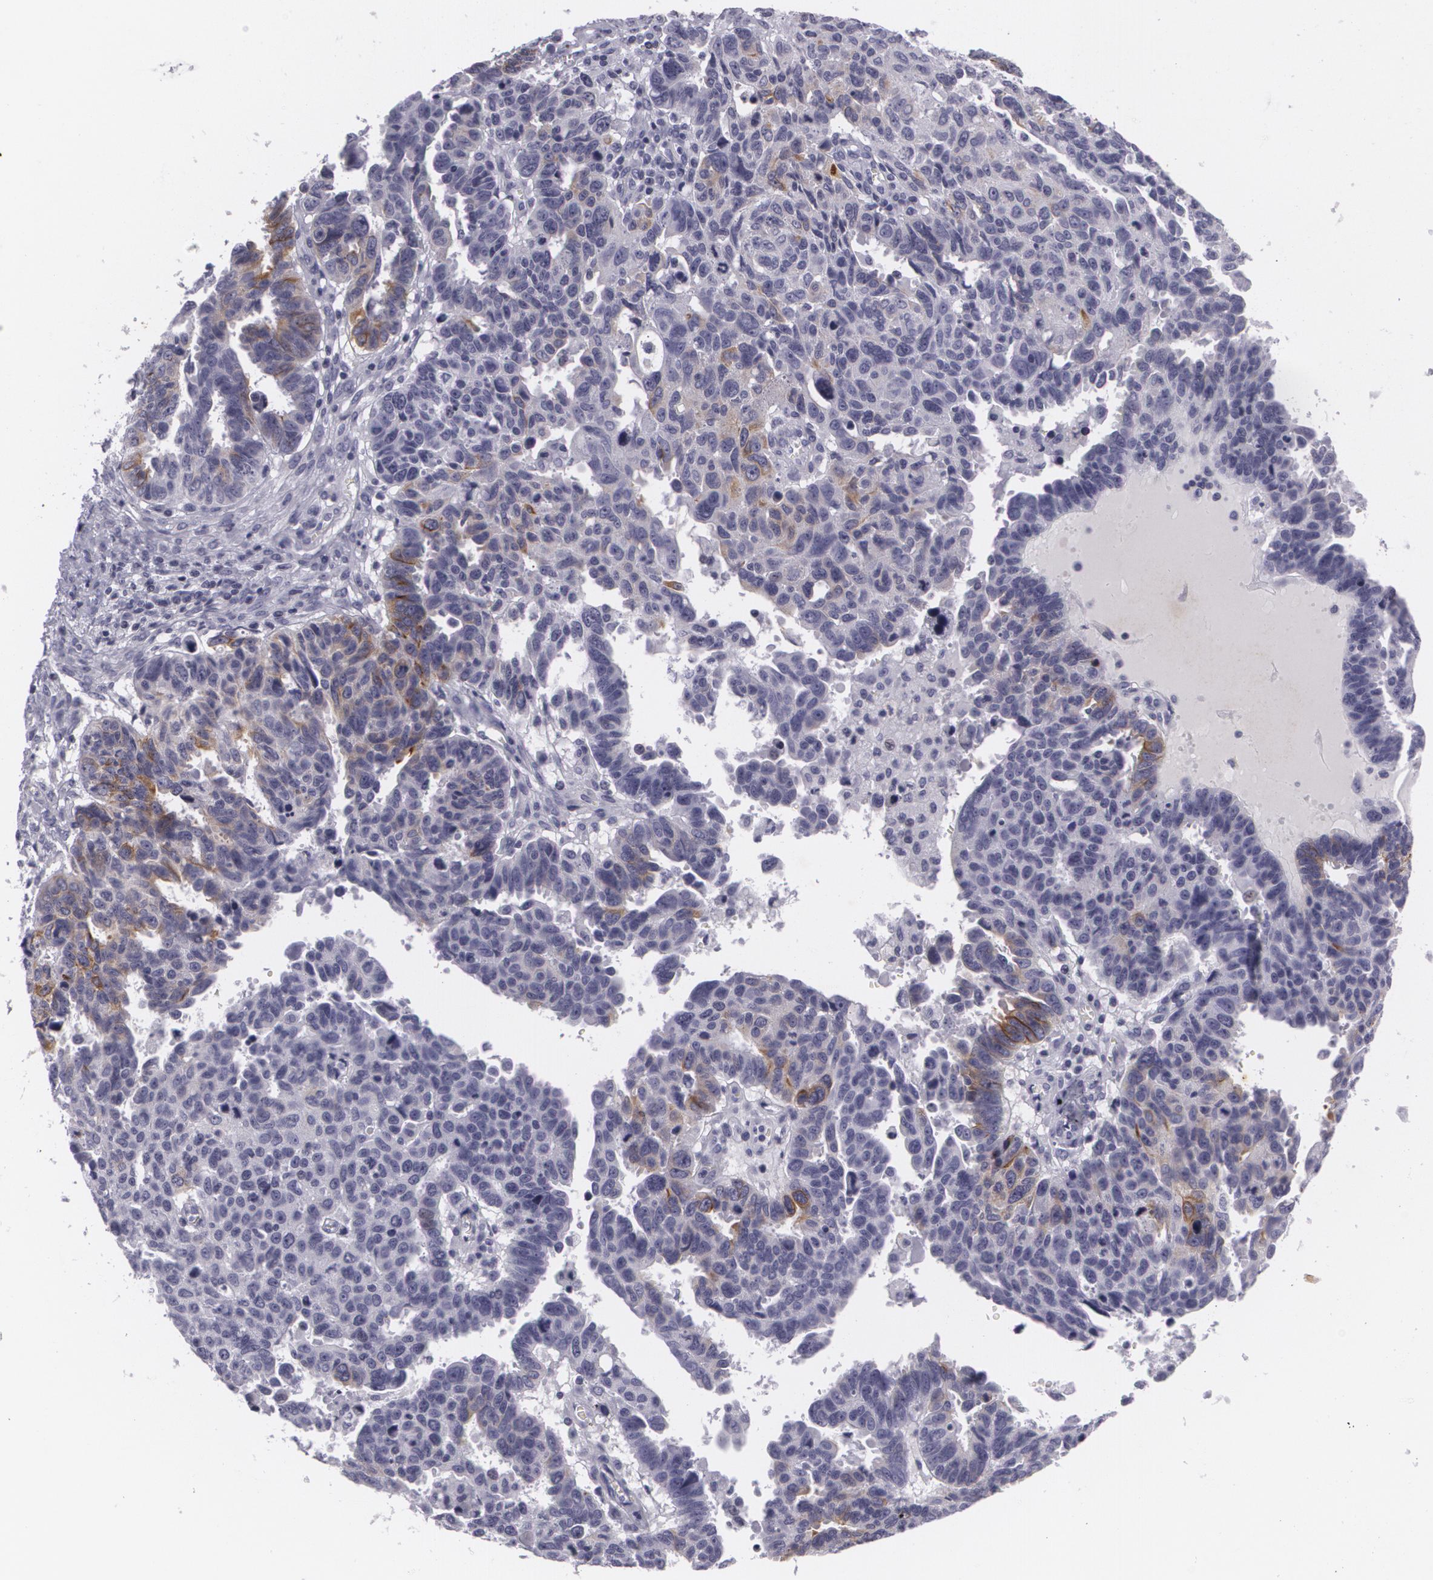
{"staining": {"intensity": "weak", "quantity": "<25%", "location": "cytoplasmic/membranous"}, "tissue": "ovarian cancer", "cell_type": "Tumor cells", "image_type": "cancer", "snomed": [{"axis": "morphology", "description": "Carcinoma, endometroid"}, {"axis": "morphology", "description": "Cystadenocarcinoma, serous, NOS"}, {"axis": "topography", "description": "Ovary"}], "caption": "This is an immunohistochemistry micrograph of ovarian cancer (endometroid carcinoma). There is no positivity in tumor cells.", "gene": "MAP2", "patient": {"sex": "female", "age": 45}}